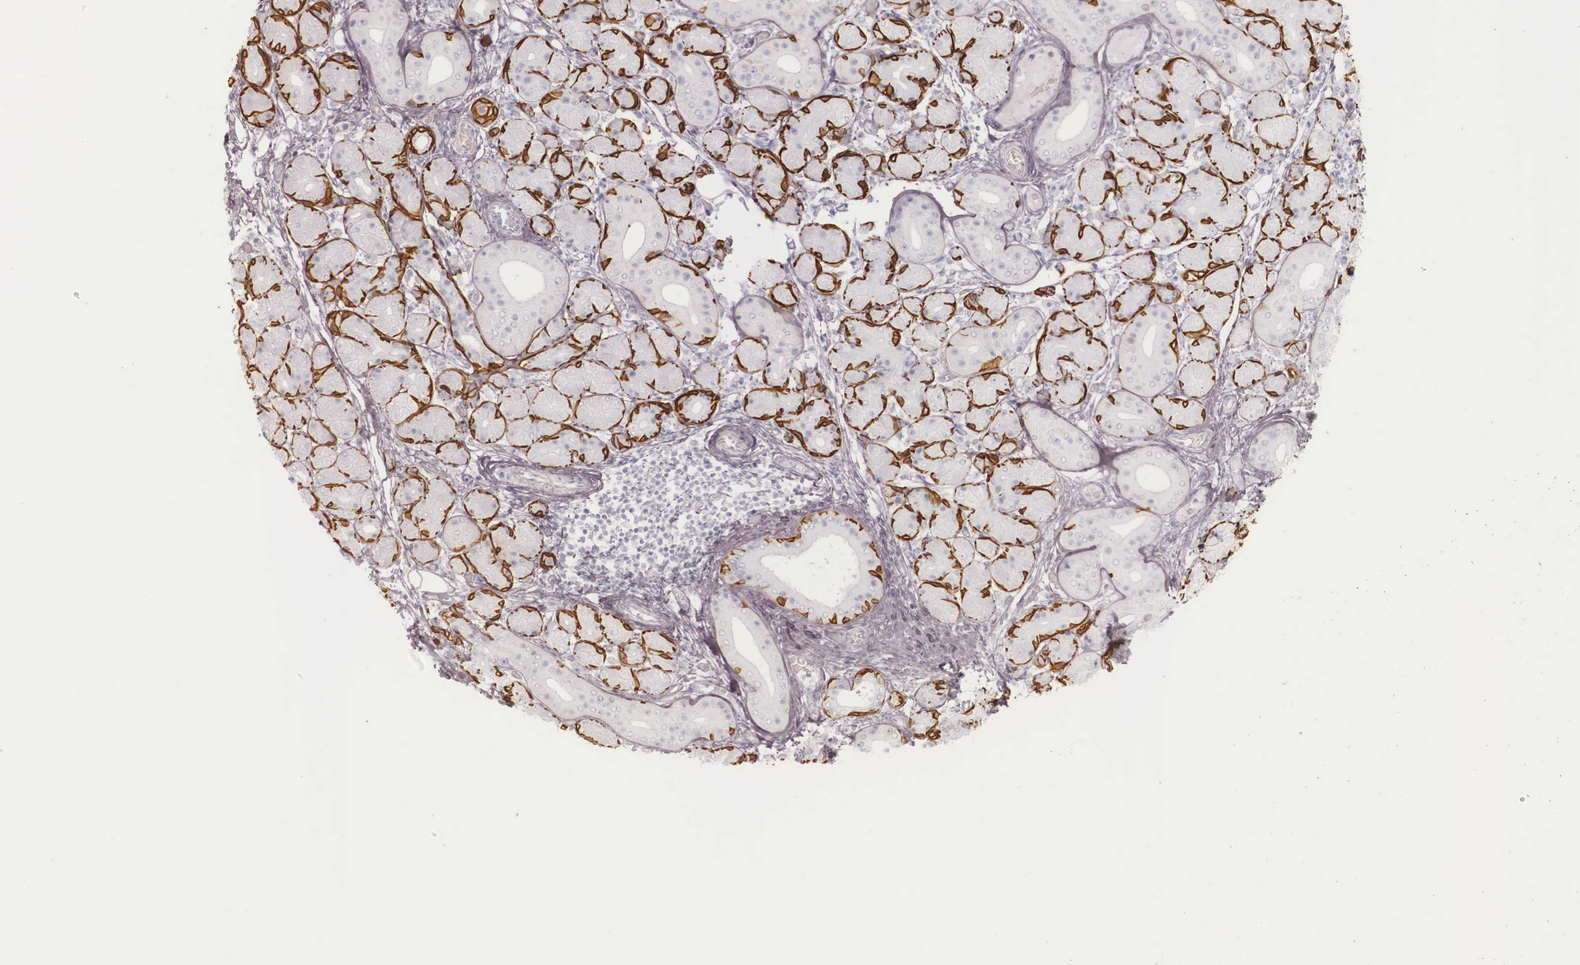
{"staining": {"intensity": "negative", "quantity": "none", "location": "none"}, "tissue": "salivary gland", "cell_type": "Glandular cells", "image_type": "normal", "snomed": [{"axis": "morphology", "description": "Normal tissue, NOS"}, {"axis": "topography", "description": "Salivary gland"}, {"axis": "topography", "description": "Peripheral nerve tissue"}], "caption": "Human salivary gland stained for a protein using IHC displays no staining in glandular cells.", "gene": "KRT14", "patient": {"sex": "male", "age": 62}}